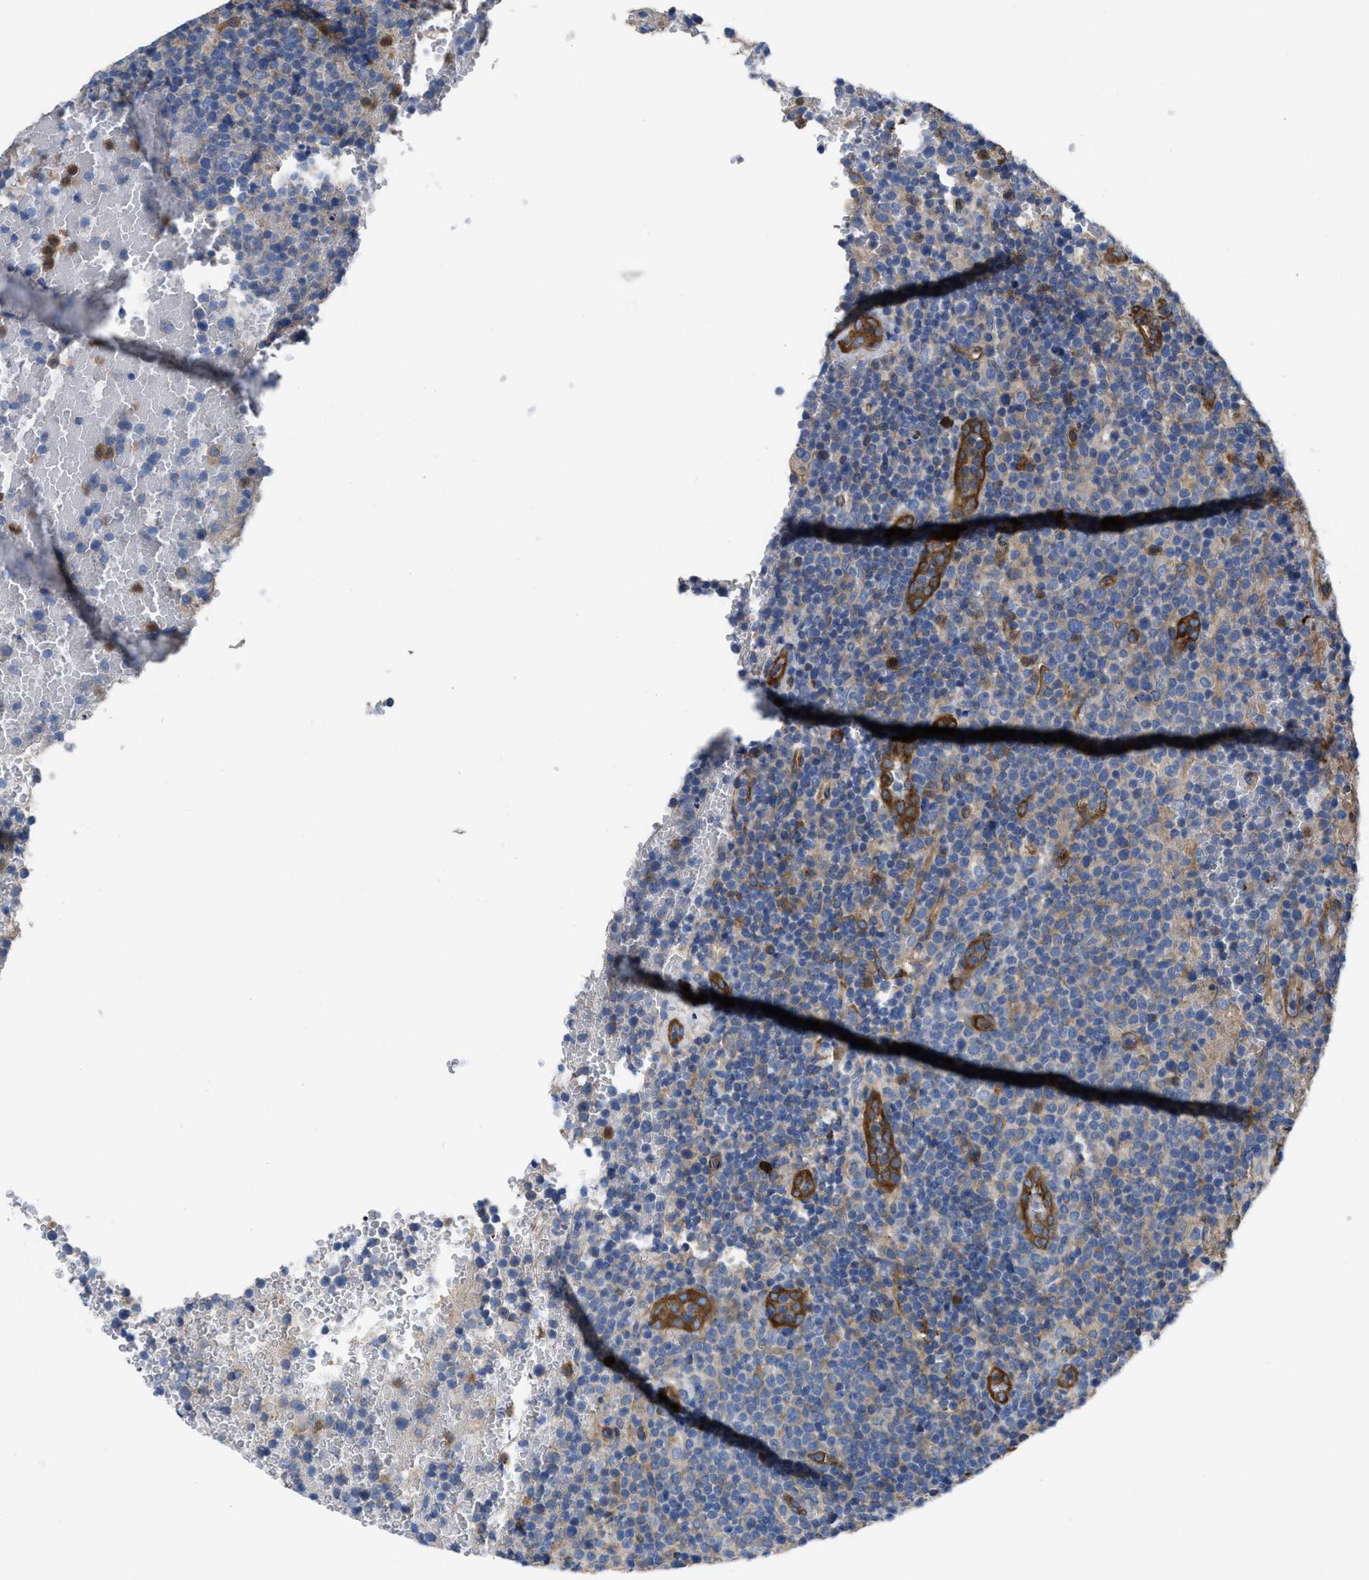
{"staining": {"intensity": "weak", "quantity": "25%-75%", "location": "cytoplasmic/membranous"}, "tissue": "lymphoma", "cell_type": "Tumor cells", "image_type": "cancer", "snomed": [{"axis": "morphology", "description": "Malignant lymphoma, non-Hodgkin's type, High grade"}, {"axis": "topography", "description": "Lymph node"}], "caption": "The micrograph displays immunohistochemical staining of high-grade malignant lymphoma, non-Hodgkin's type. There is weak cytoplasmic/membranous expression is seen in about 25%-75% of tumor cells.", "gene": "TRIOBP", "patient": {"sex": "male", "age": 61}}